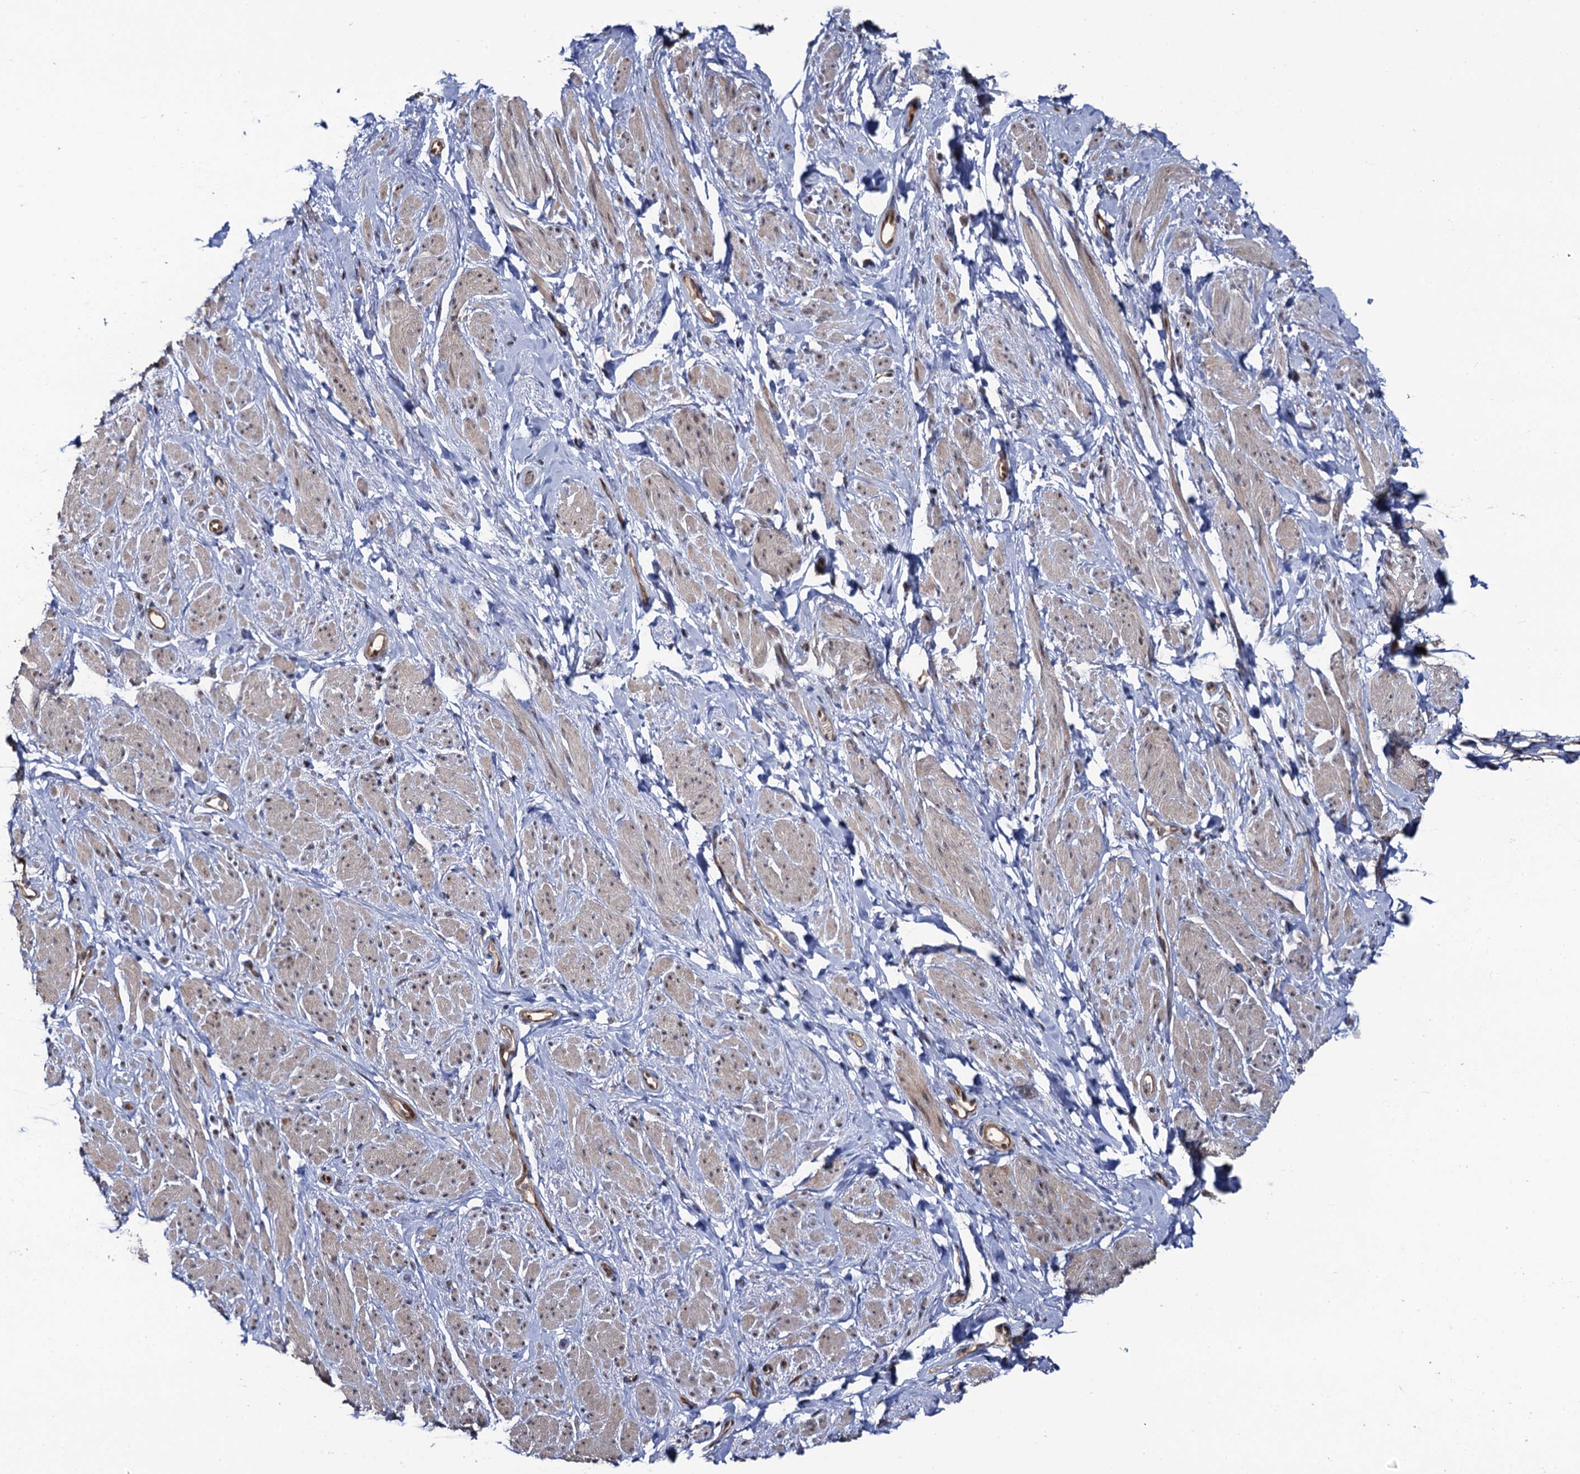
{"staining": {"intensity": "weak", "quantity": "25%-75%", "location": "nuclear"}, "tissue": "smooth muscle", "cell_type": "Smooth muscle cells", "image_type": "normal", "snomed": [{"axis": "morphology", "description": "Normal tissue, NOS"}, {"axis": "topography", "description": "Smooth muscle"}, {"axis": "topography", "description": "Peripheral nerve tissue"}], "caption": "Smooth muscle stained with a brown dye reveals weak nuclear positive expression in approximately 25%-75% of smooth muscle cells.", "gene": "CDC23", "patient": {"sex": "male", "age": 69}}